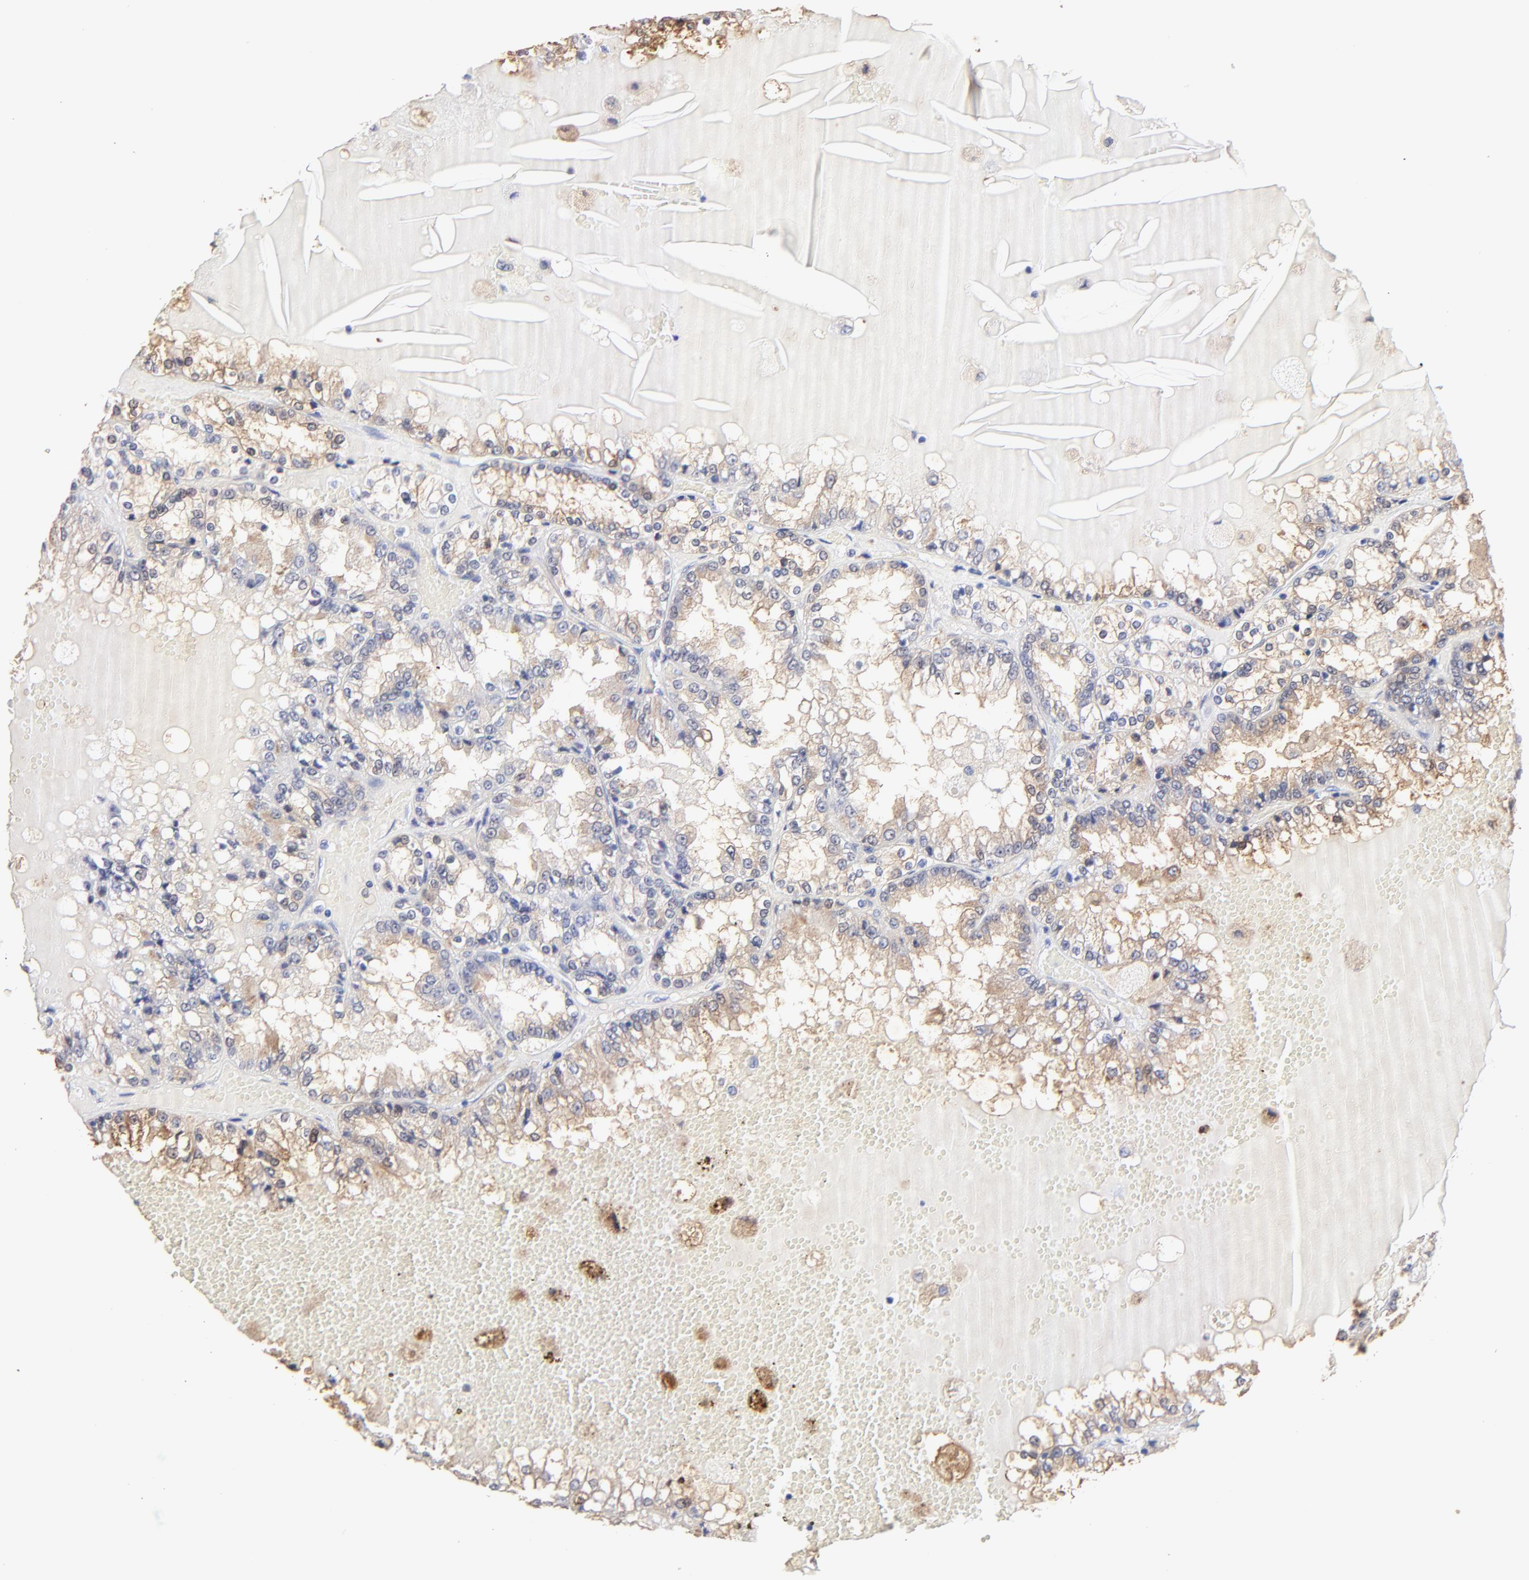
{"staining": {"intensity": "moderate", "quantity": "25%-75%", "location": "cytoplasmic/membranous"}, "tissue": "renal cancer", "cell_type": "Tumor cells", "image_type": "cancer", "snomed": [{"axis": "morphology", "description": "Adenocarcinoma, NOS"}, {"axis": "topography", "description": "Kidney"}], "caption": "An IHC photomicrograph of neoplastic tissue is shown. Protein staining in brown shows moderate cytoplasmic/membranous positivity in adenocarcinoma (renal) within tumor cells.", "gene": "SMARCA1", "patient": {"sex": "female", "age": 56}}